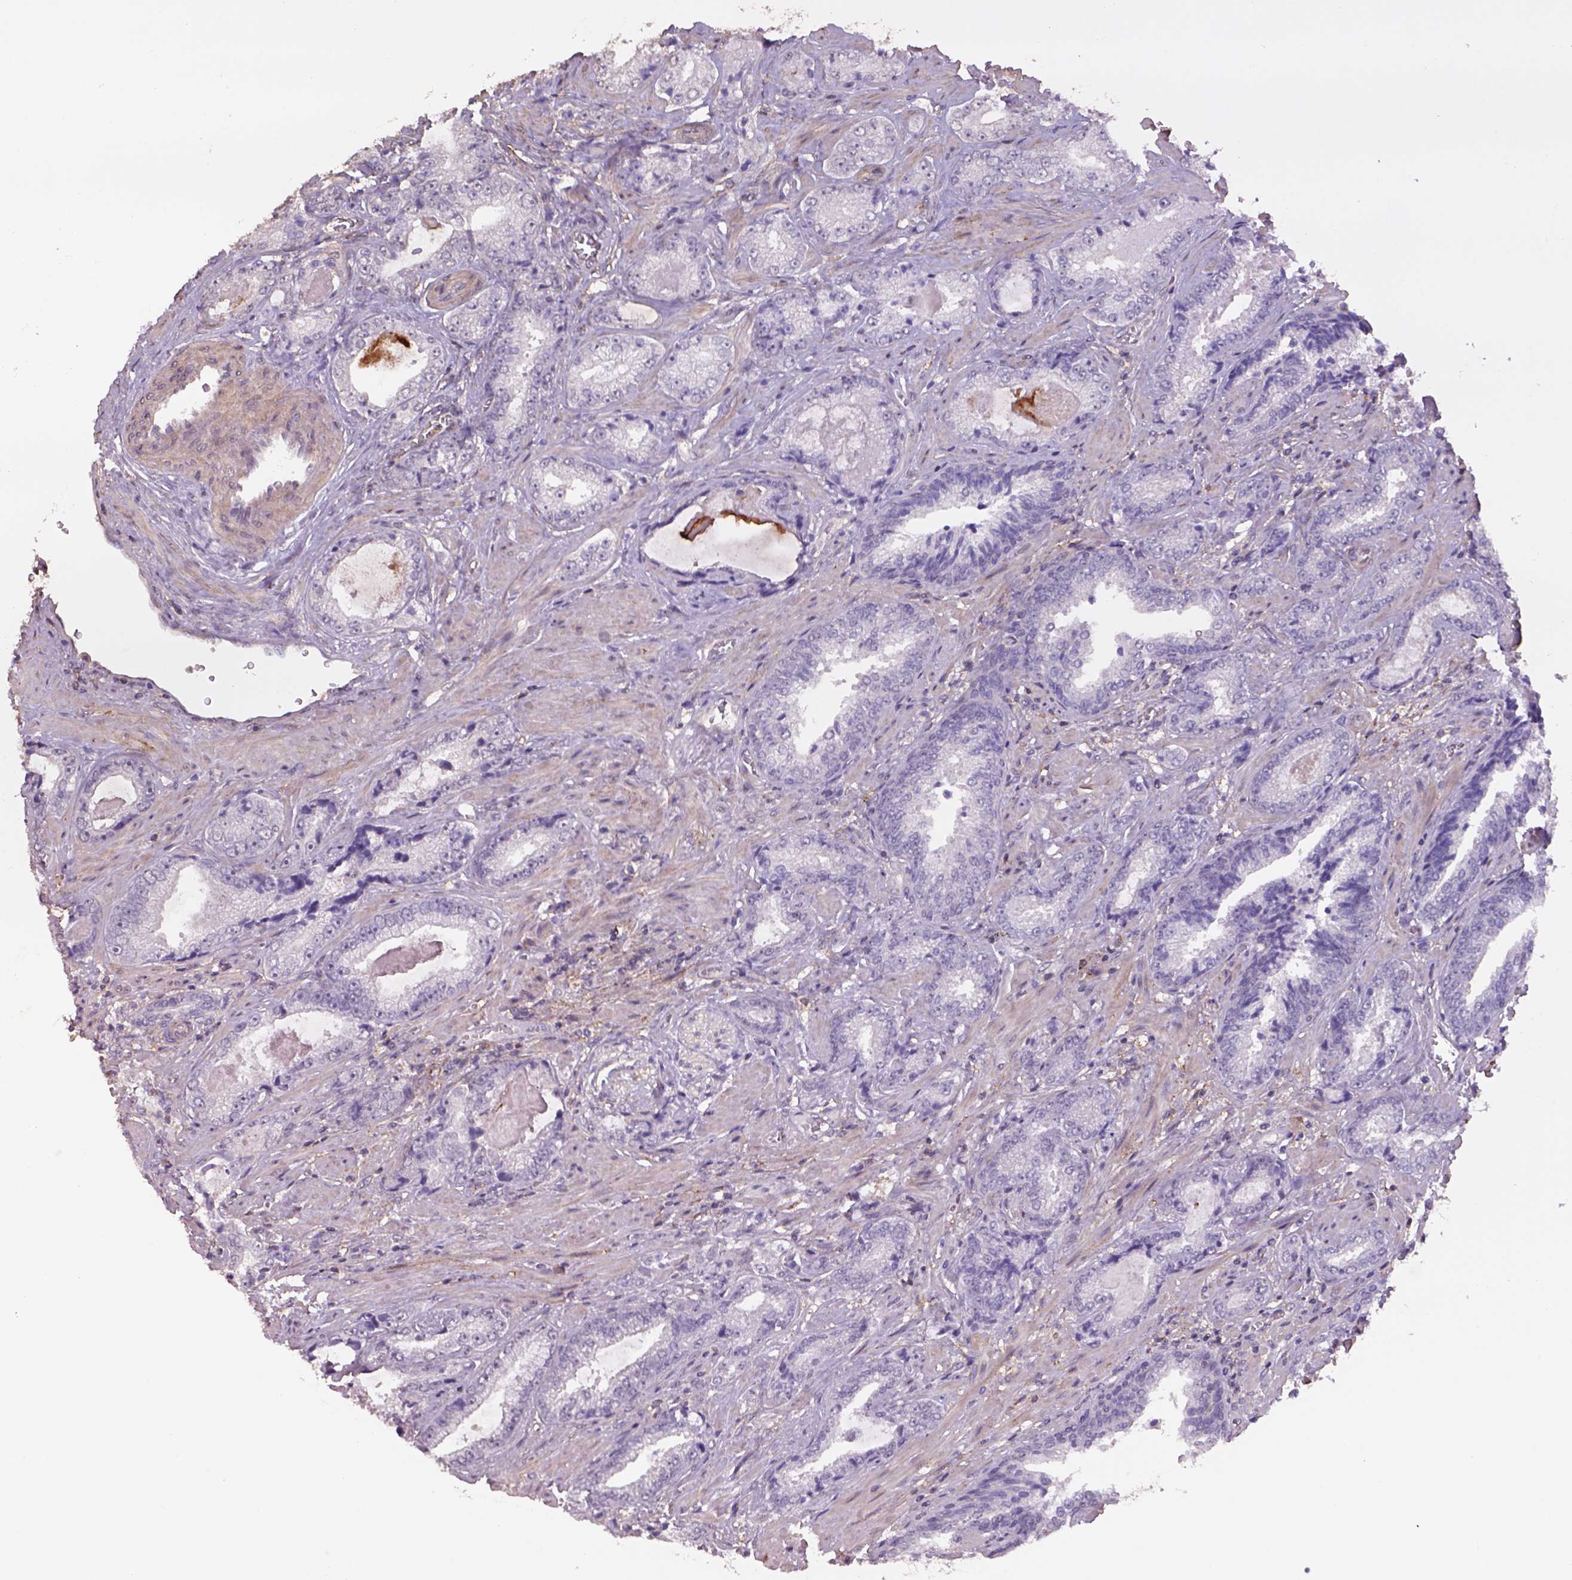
{"staining": {"intensity": "negative", "quantity": "none", "location": "none"}, "tissue": "prostate cancer", "cell_type": "Tumor cells", "image_type": "cancer", "snomed": [{"axis": "morphology", "description": "Adenocarcinoma, Low grade"}, {"axis": "topography", "description": "Prostate"}], "caption": "High power microscopy micrograph of an immunohistochemistry (IHC) photomicrograph of prostate cancer (low-grade adenocarcinoma), revealing no significant positivity in tumor cells.", "gene": "LIN7A", "patient": {"sex": "male", "age": 61}}